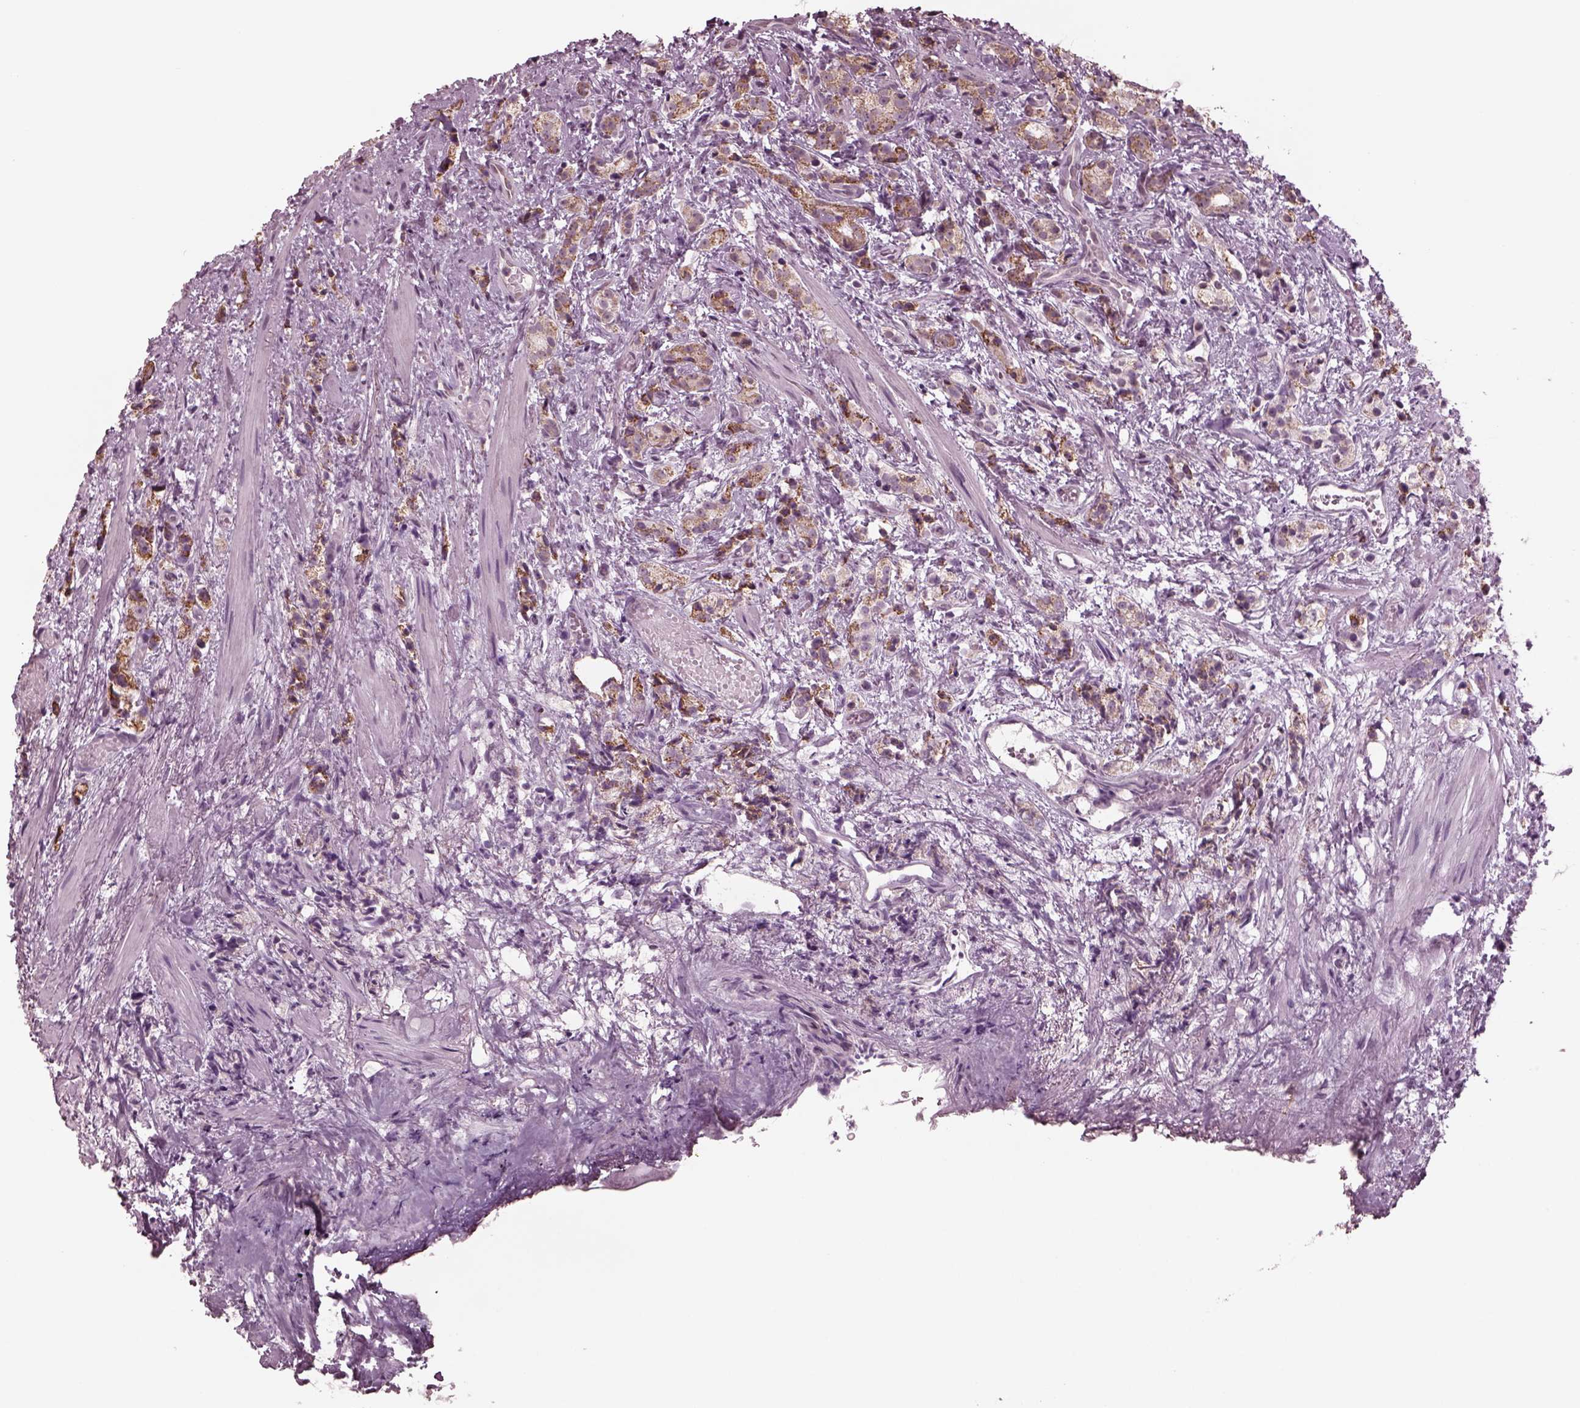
{"staining": {"intensity": "moderate", "quantity": "<25%", "location": "cytoplasmic/membranous"}, "tissue": "prostate cancer", "cell_type": "Tumor cells", "image_type": "cancer", "snomed": [{"axis": "morphology", "description": "Adenocarcinoma, High grade"}, {"axis": "topography", "description": "Prostate"}], "caption": "Protein staining of prostate adenocarcinoma (high-grade) tissue exhibits moderate cytoplasmic/membranous expression in about <25% of tumor cells.", "gene": "CELSR3", "patient": {"sex": "male", "age": 53}}